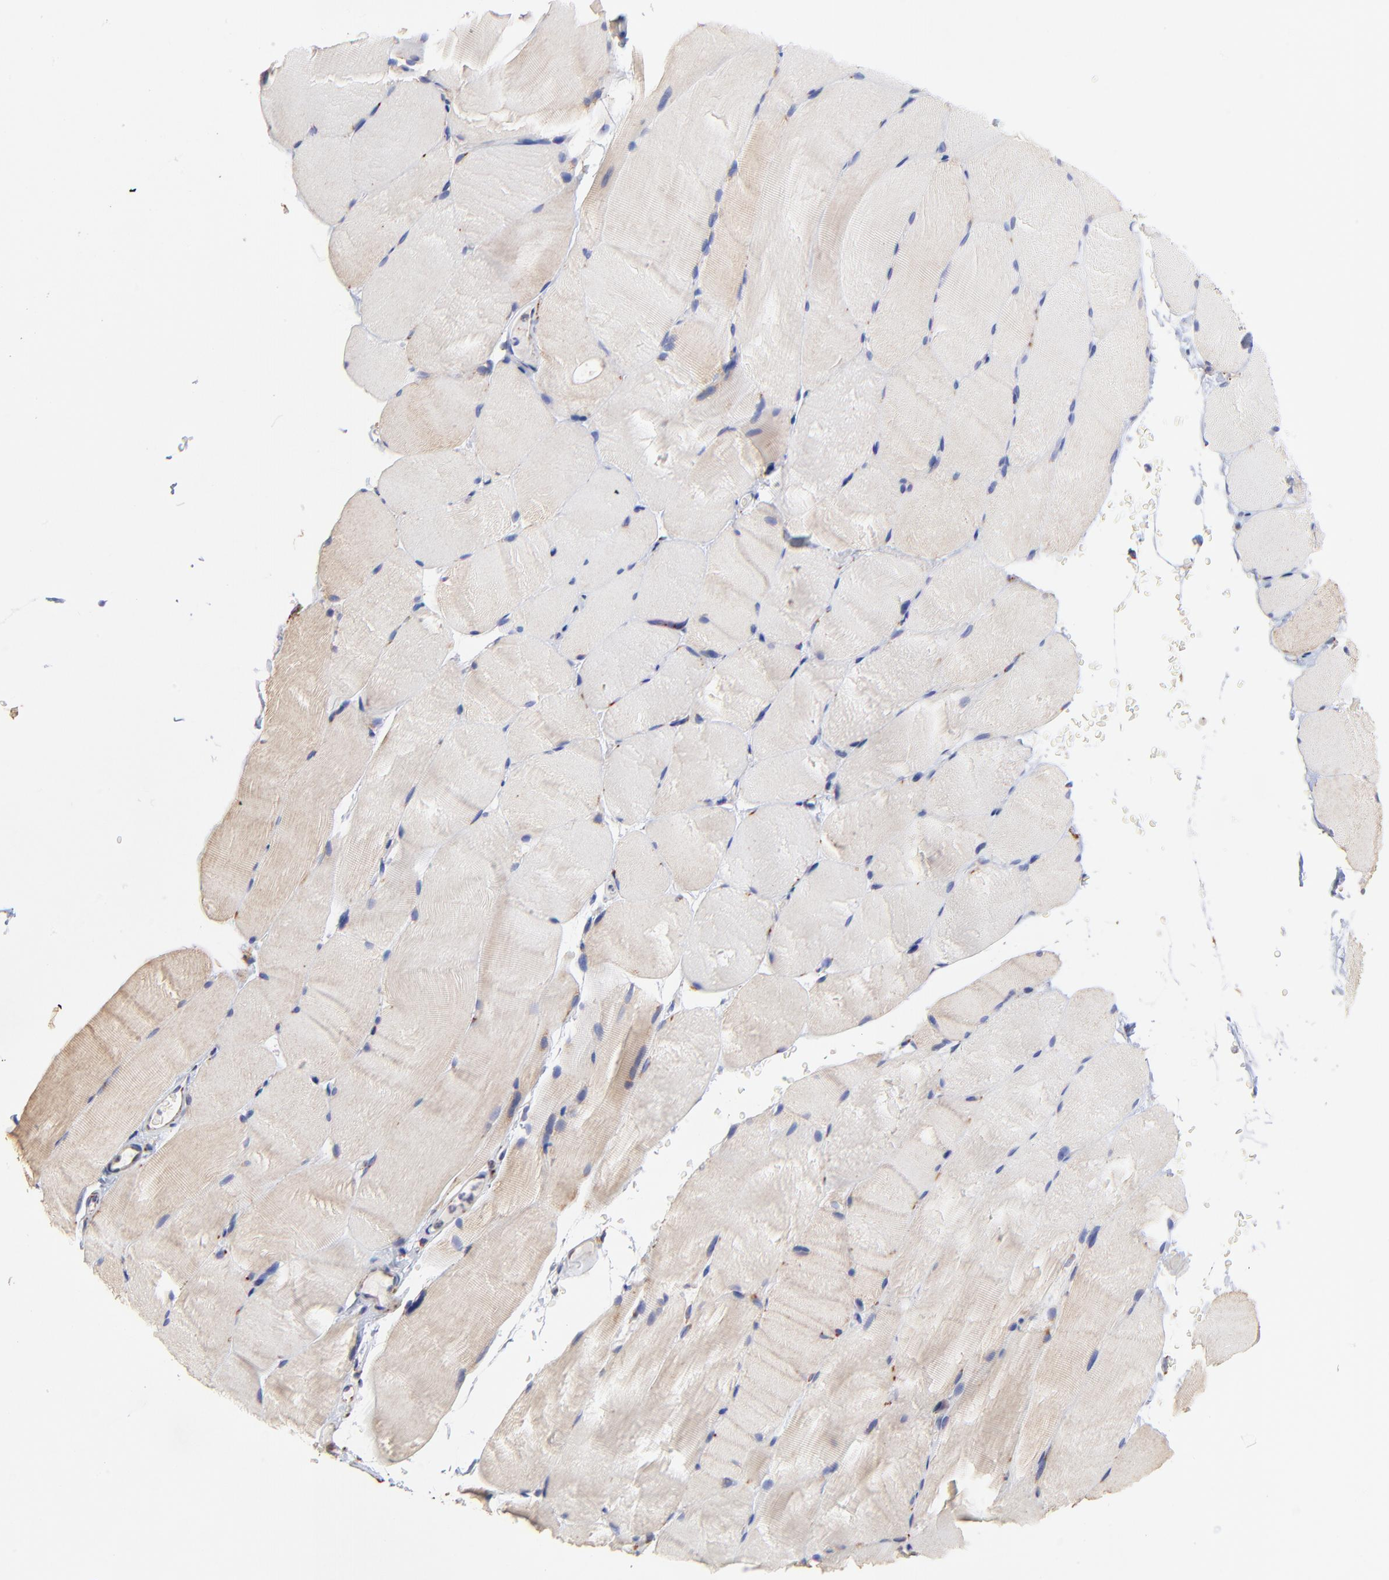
{"staining": {"intensity": "negative", "quantity": "none", "location": "none"}, "tissue": "skeletal muscle", "cell_type": "Myocytes", "image_type": "normal", "snomed": [{"axis": "morphology", "description": "Normal tissue, NOS"}, {"axis": "topography", "description": "Skeletal muscle"}, {"axis": "topography", "description": "Parathyroid gland"}], "caption": "High power microscopy photomicrograph of an immunohistochemistry (IHC) micrograph of benign skeletal muscle, revealing no significant expression in myocytes.", "gene": "SSBP1", "patient": {"sex": "female", "age": 37}}